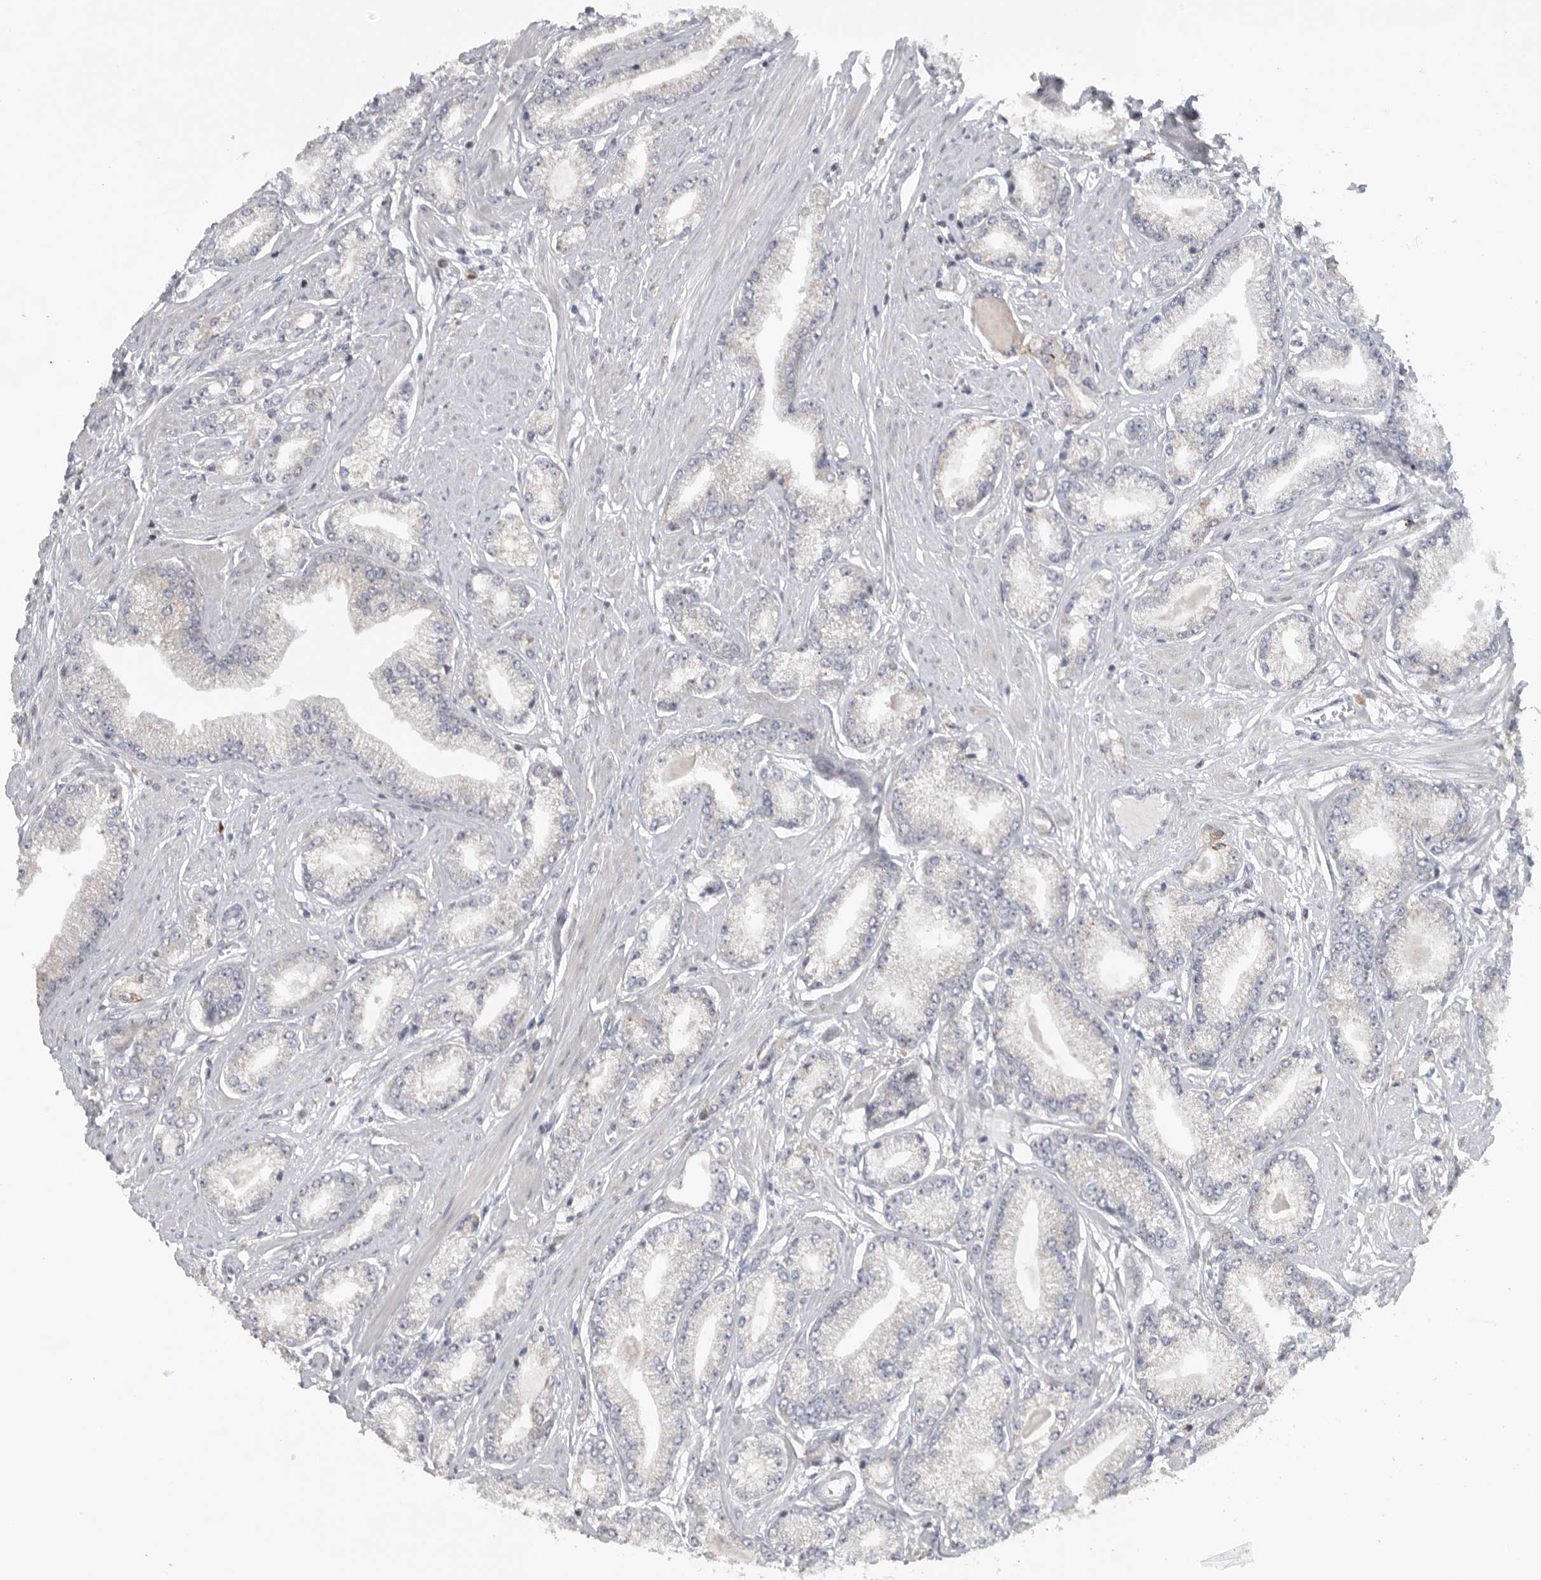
{"staining": {"intensity": "negative", "quantity": "none", "location": "none"}, "tissue": "prostate cancer", "cell_type": "Tumor cells", "image_type": "cancer", "snomed": [{"axis": "morphology", "description": "Adenocarcinoma, Low grade"}, {"axis": "topography", "description": "Prostate"}], "caption": "Tumor cells show no significant expression in prostate adenocarcinoma (low-grade).", "gene": "USP24", "patient": {"sex": "male", "age": 62}}